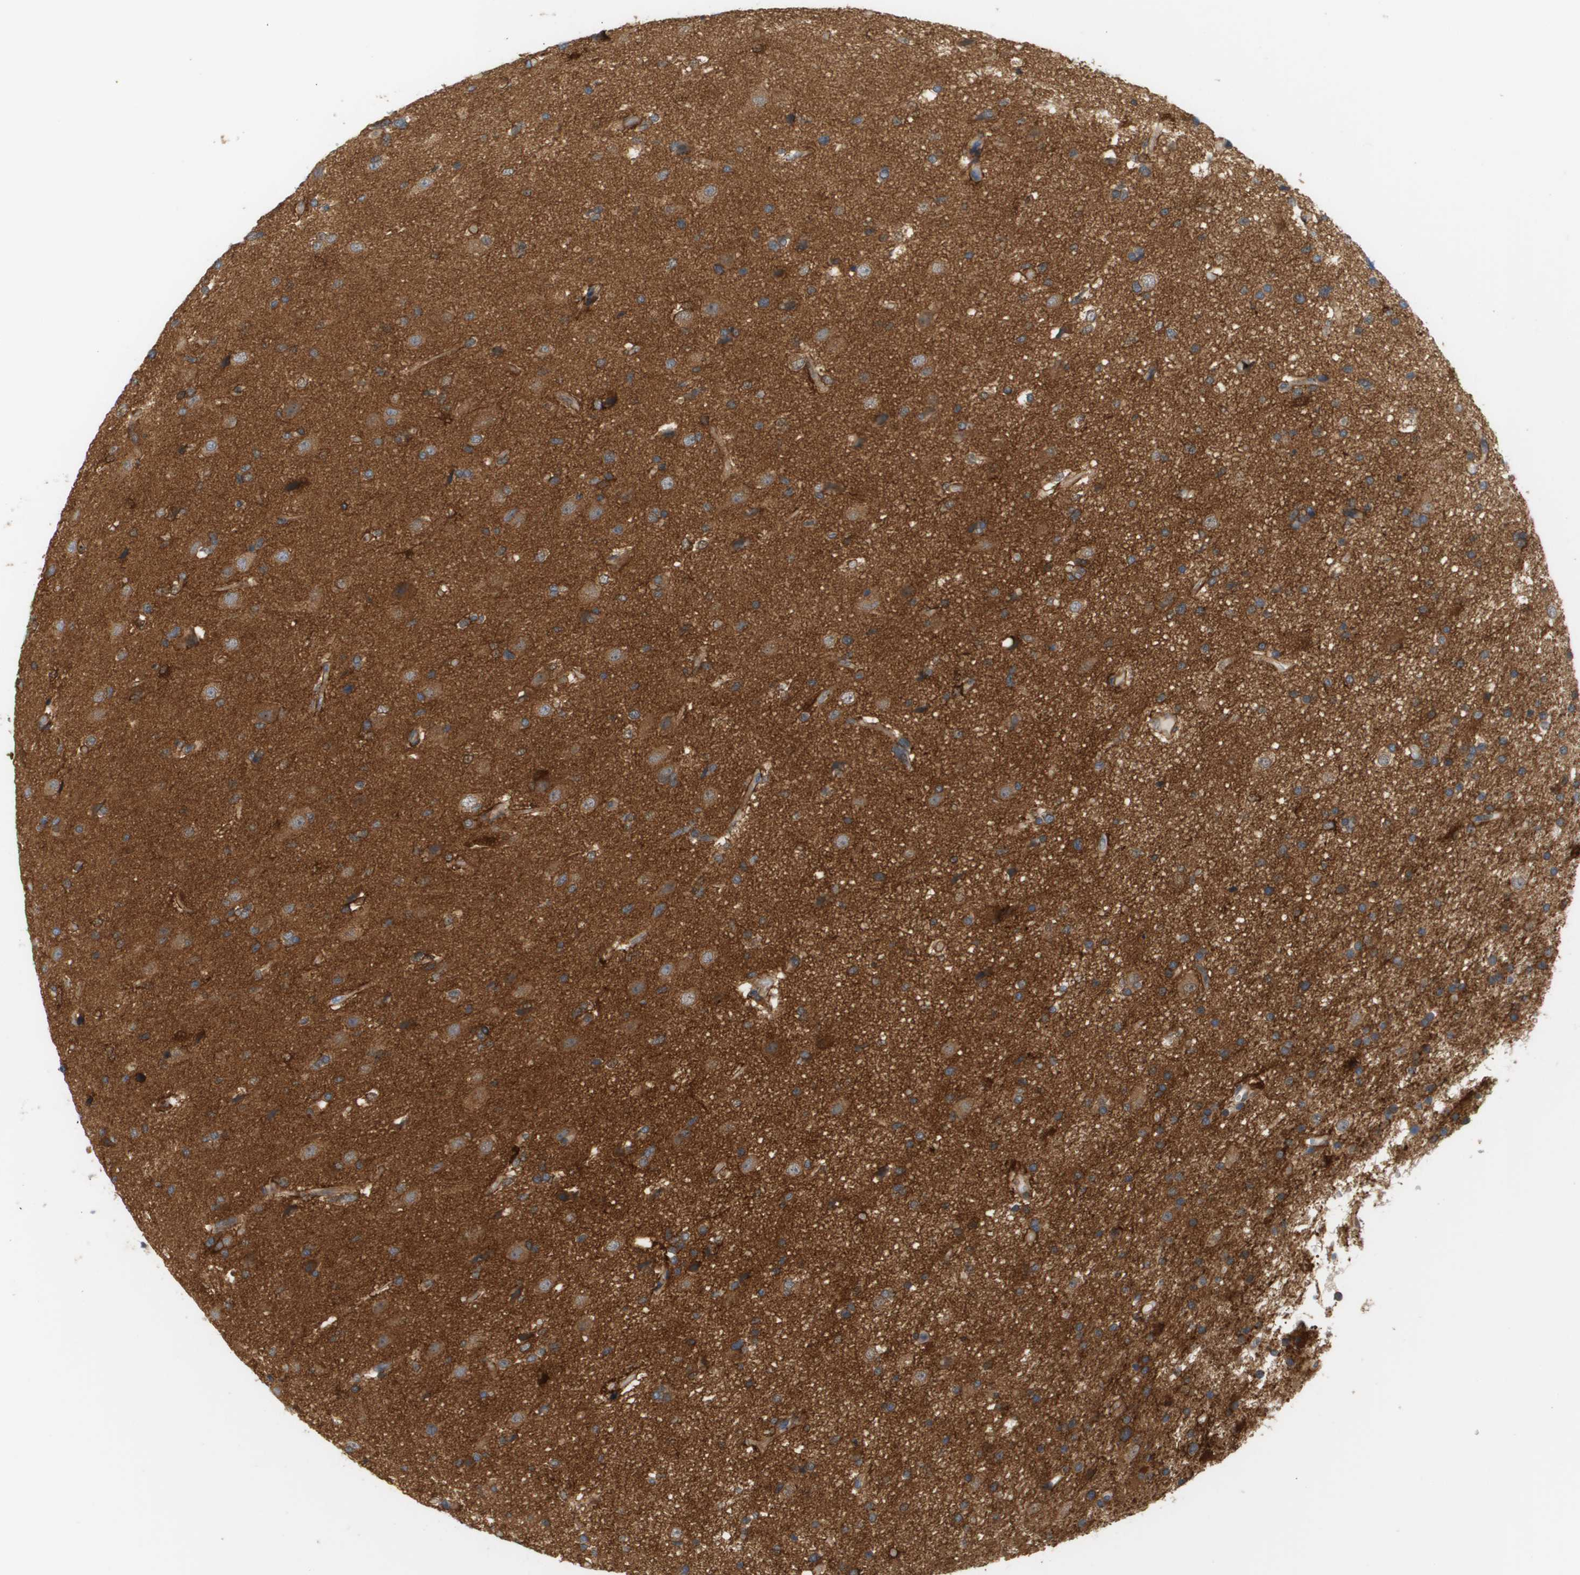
{"staining": {"intensity": "moderate", "quantity": ">75%", "location": "cytoplasmic/membranous"}, "tissue": "glioma", "cell_type": "Tumor cells", "image_type": "cancer", "snomed": [{"axis": "morphology", "description": "Glioma, malignant, High grade"}, {"axis": "topography", "description": "Brain"}], "caption": "Immunohistochemistry photomicrograph of human glioma stained for a protein (brown), which shows medium levels of moderate cytoplasmic/membranous positivity in about >75% of tumor cells.", "gene": "CORO2B", "patient": {"sex": "male", "age": 33}}